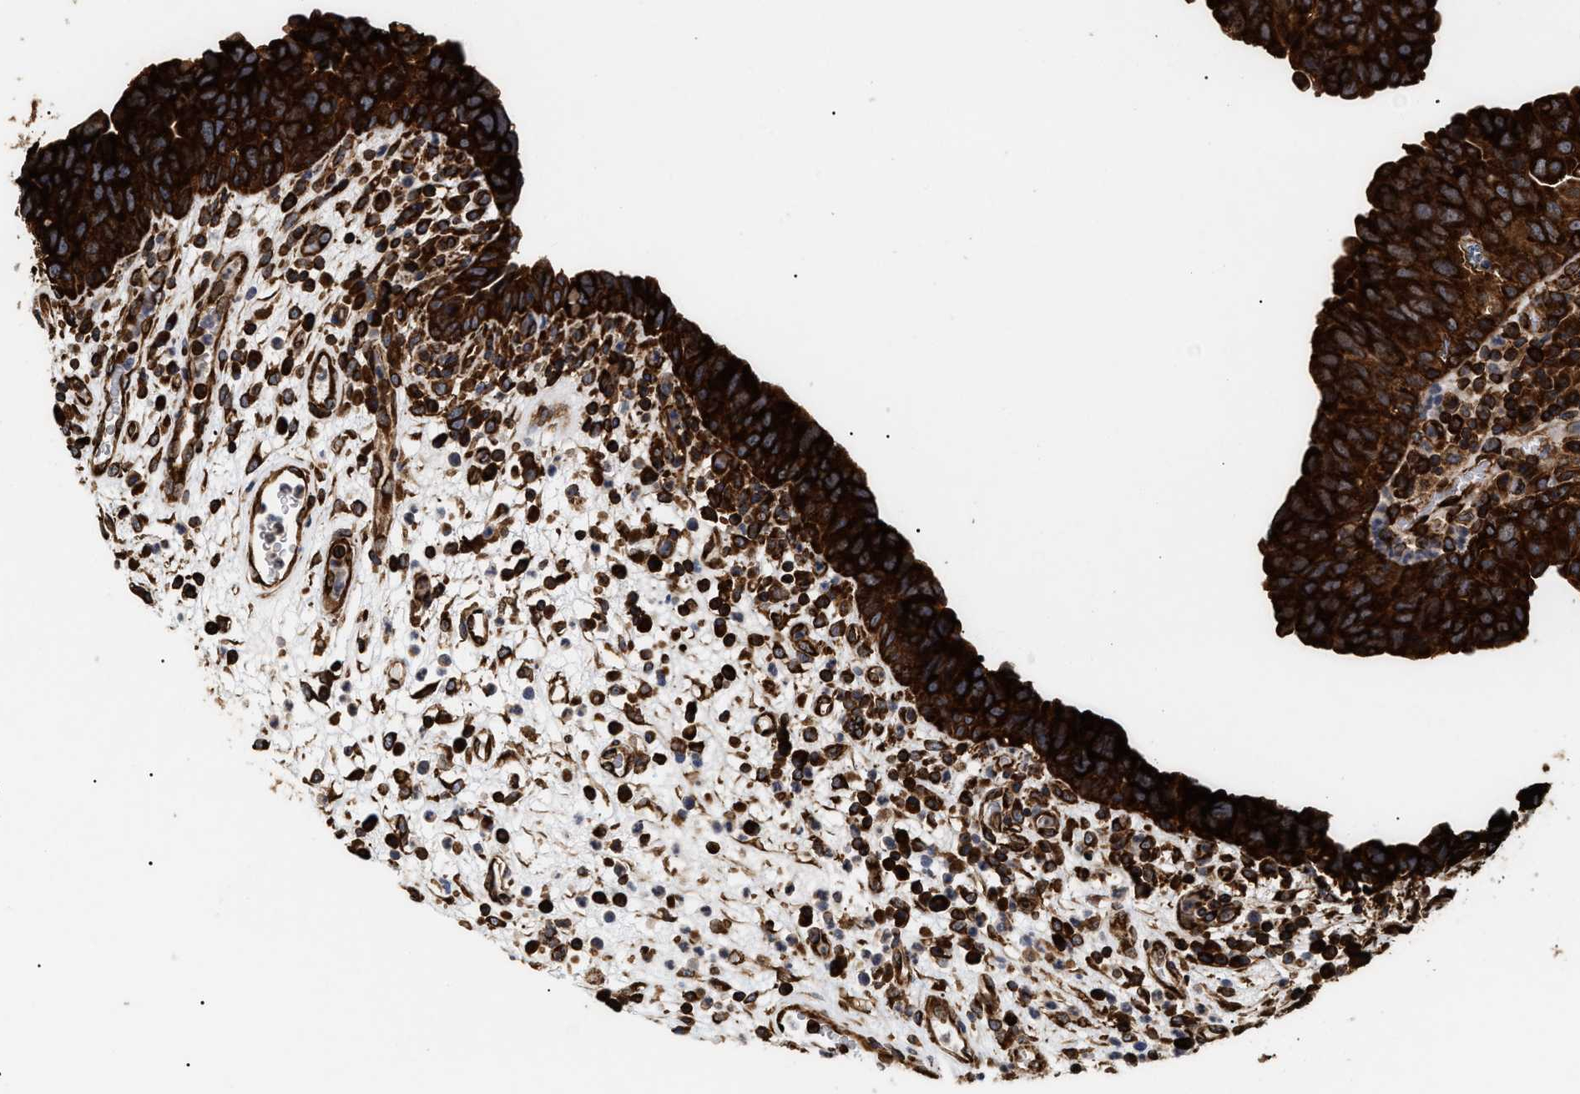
{"staining": {"intensity": "strong", "quantity": ">75%", "location": "cytoplasmic/membranous"}, "tissue": "urothelial cancer", "cell_type": "Tumor cells", "image_type": "cancer", "snomed": [{"axis": "morphology", "description": "Urothelial carcinoma, High grade"}, {"axis": "topography", "description": "Urinary bladder"}], "caption": "Urothelial cancer stained for a protein reveals strong cytoplasmic/membranous positivity in tumor cells.", "gene": "SERBP1", "patient": {"sex": "female", "age": 82}}